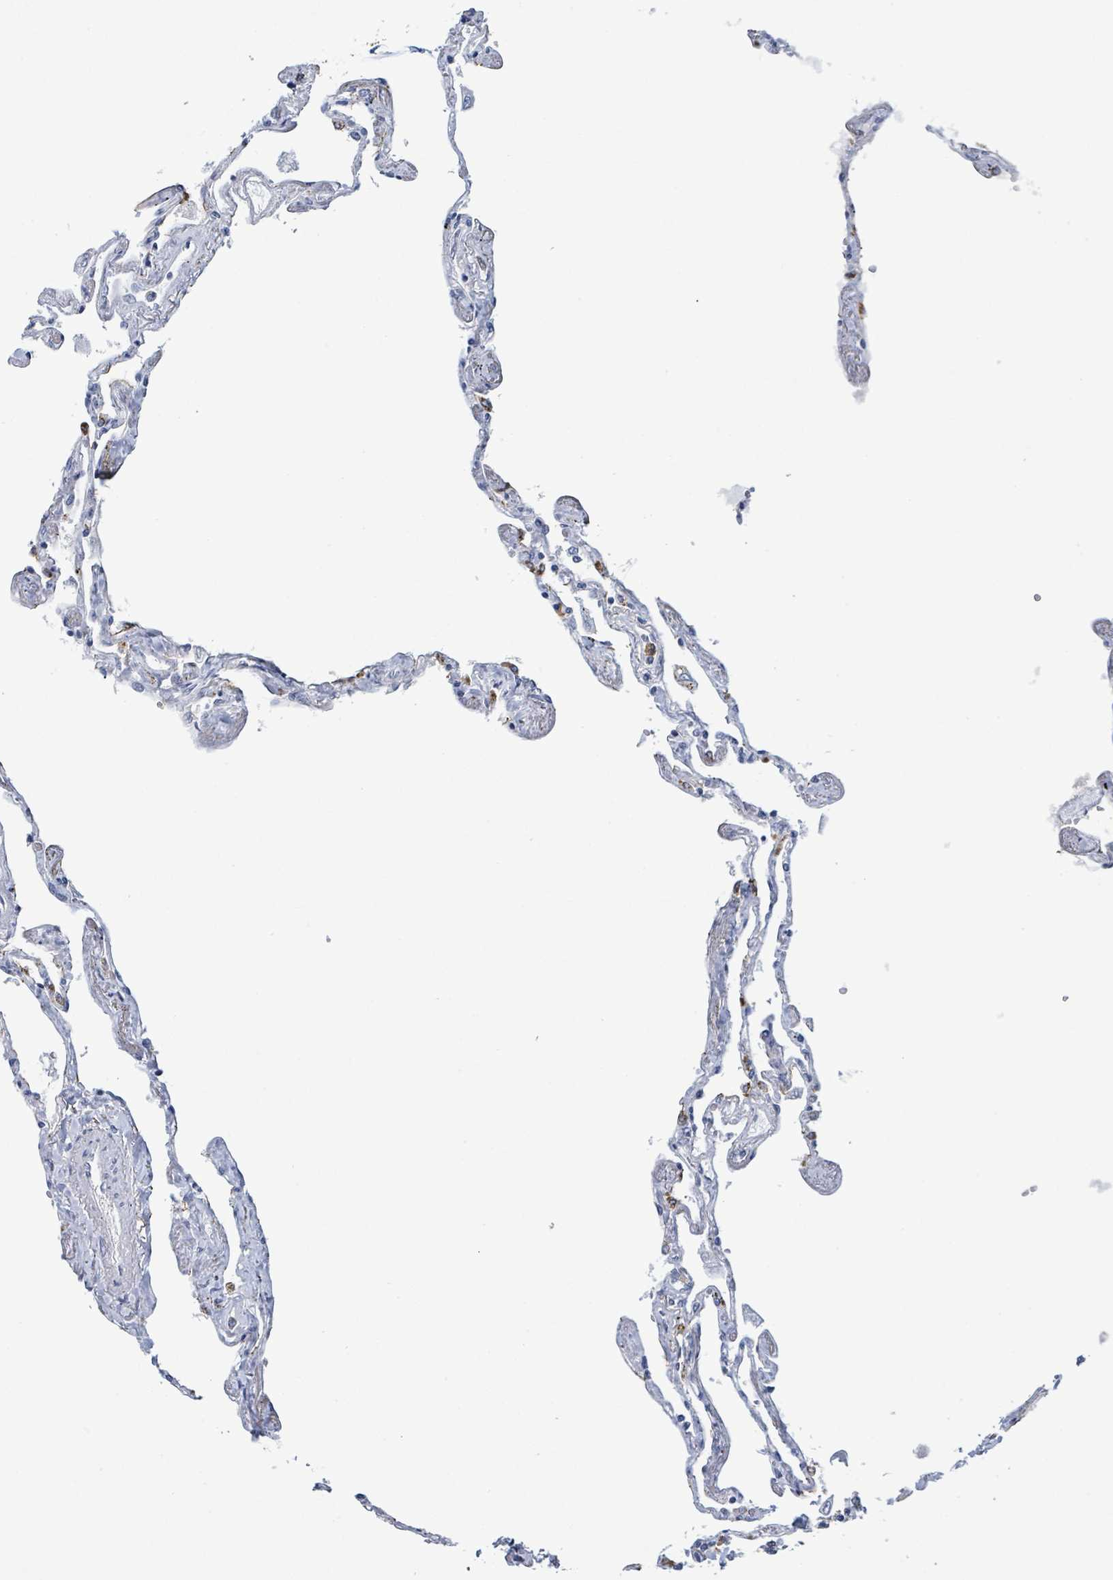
{"staining": {"intensity": "moderate", "quantity": "<25%", "location": "cytoplasmic/membranous"}, "tissue": "lung", "cell_type": "Alveolar cells", "image_type": "normal", "snomed": [{"axis": "morphology", "description": "Normal tissue, NOS"}, {"axis": "topography", "description": "Lung"}], "caption": "Immunohistochemical staining of normal lung exhibits <25% levels of moderate cytoplasmic/membranous protein staining in about <25% of alveolar cells. (Brightfield microscopy of DAB IHC at high magnification).", "gene": "LCLAT1", "patient": {"sex": "female", "age": 67}}